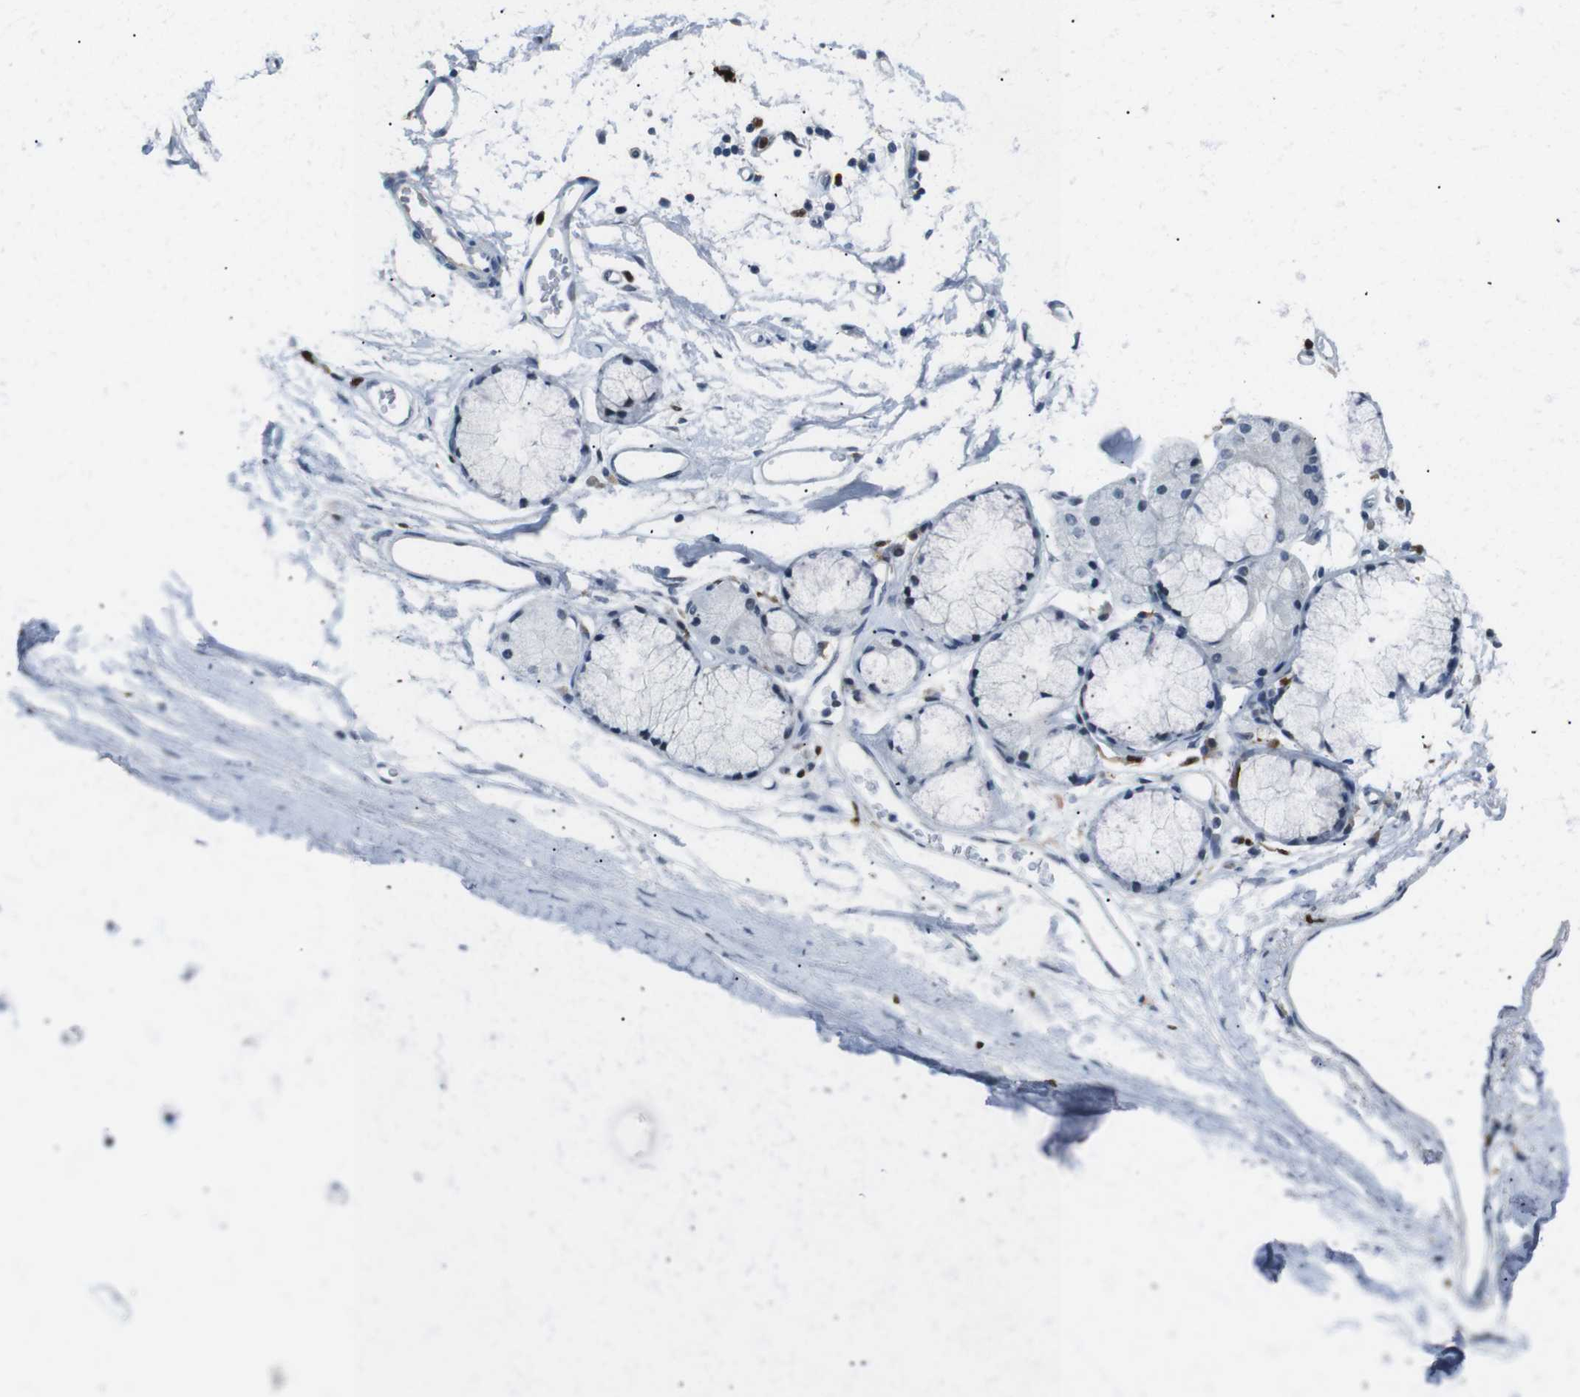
{"staining": {"intensity": "negative", "quantity": "none", "location": "none"}, "tissue": "adipose tissue", "cell_type": "Adipocytes", "image_type": "normal", "snomed": [{"axis": "morphology", "description": "Normal tissue, NOS"}, {"axis": "topography", "description": "Bronchus"}], "caption": "IHC micrograph of benign adipose tissue stained for a protein (brown), which shows no staining in adipocytes.", "gene": "IRF8", "patient": {"sex": "female", "age": 73}}